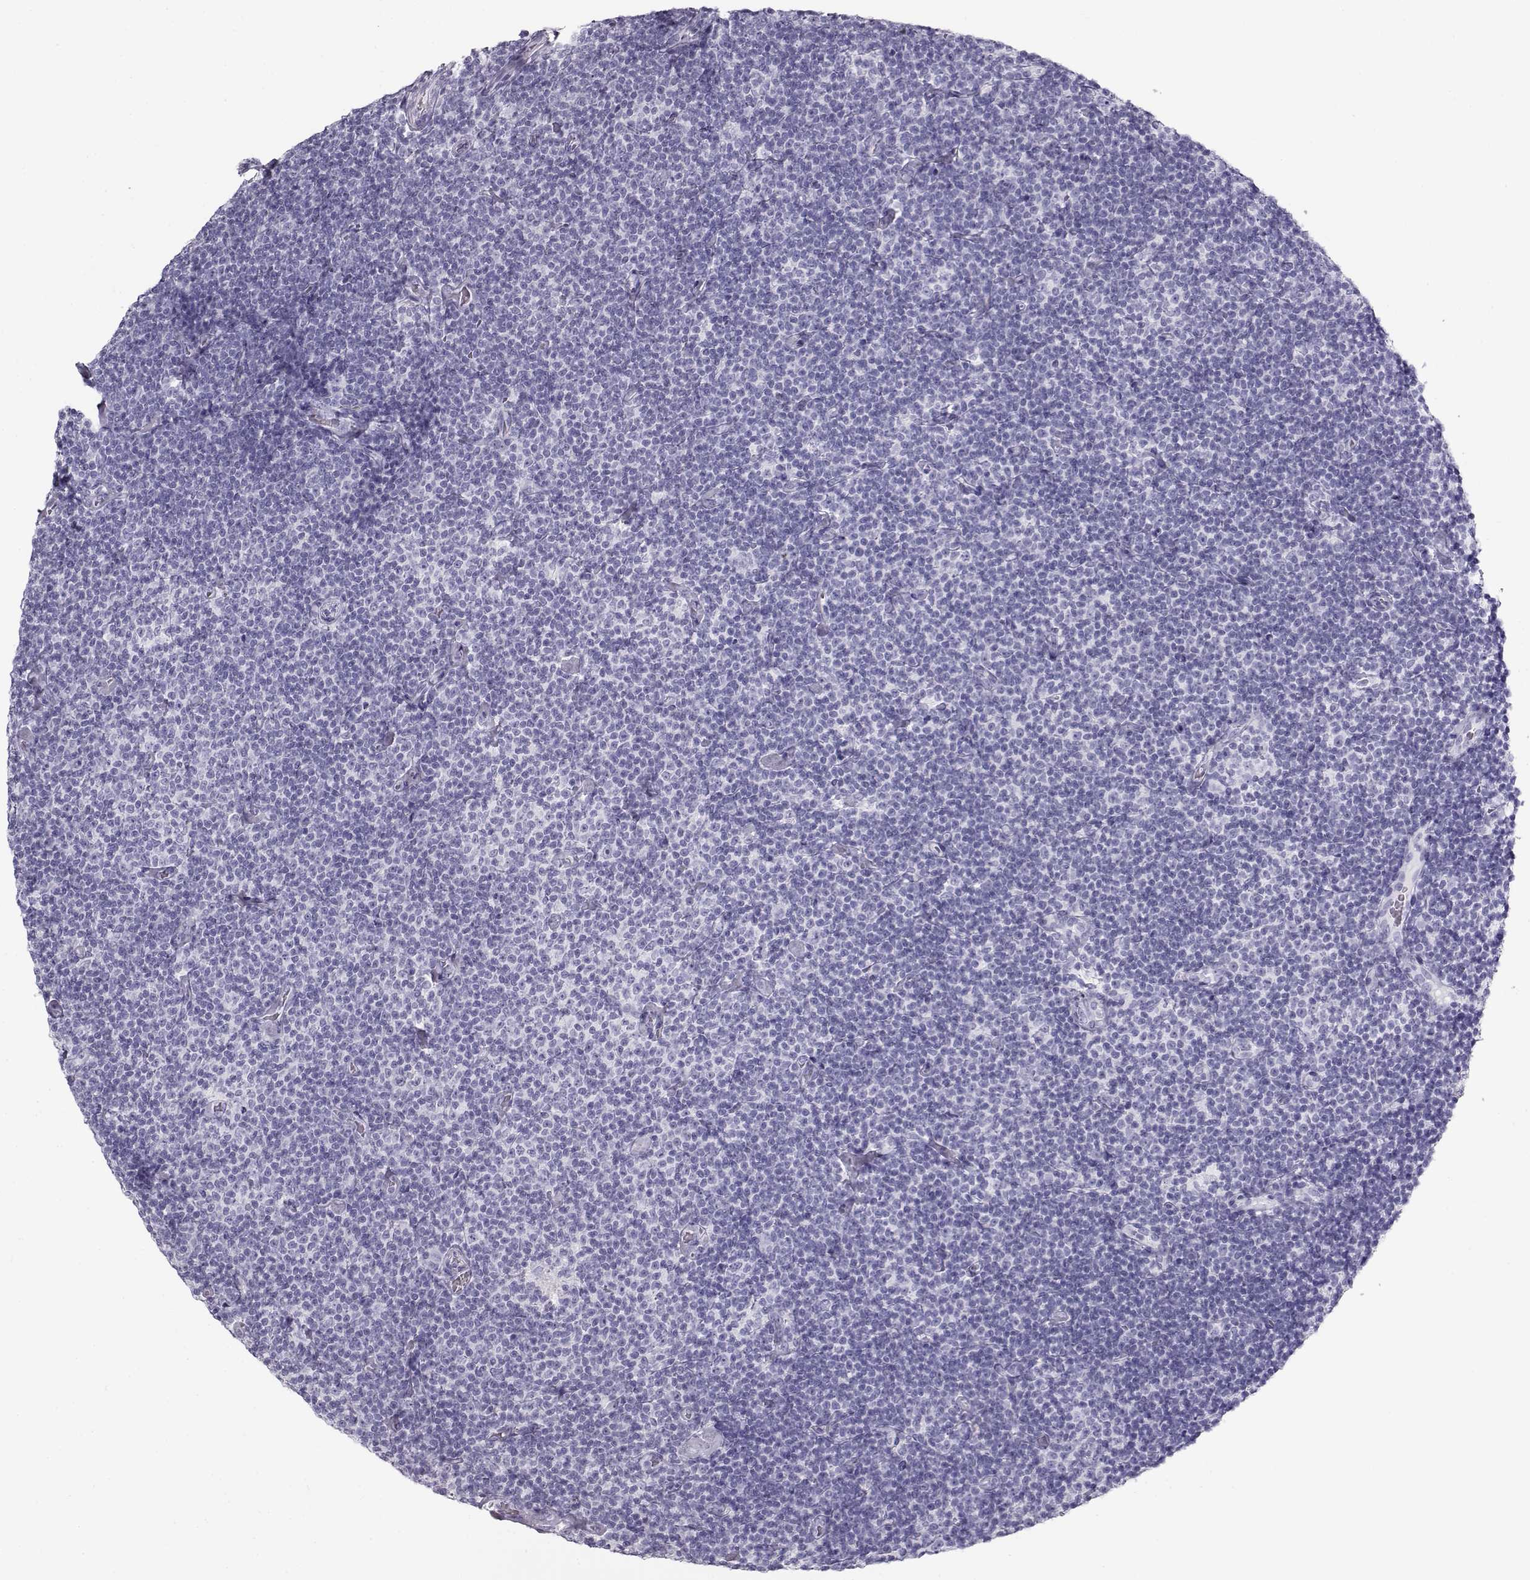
{"staining": {"intensity": "negative", "quantity": "none", "location": "none"}, "tissue": "lymphoma", "cell_type": "Tumor cells", "image_type": "cancer", "snomed": [{"axis": "morphology", "description": "Malignant lymphoma, non-Hodgkin's type, Low grade"}, {"axis": "topography", "description": "Lymph node"}], "caption": "This is a photomicrograph of immunohistochemistry (IHC) staining of lymphoma, which shows no positivity in tumor cells.", "gene": "TKTL1", "patient": {"sex": "male", "age": 81}}